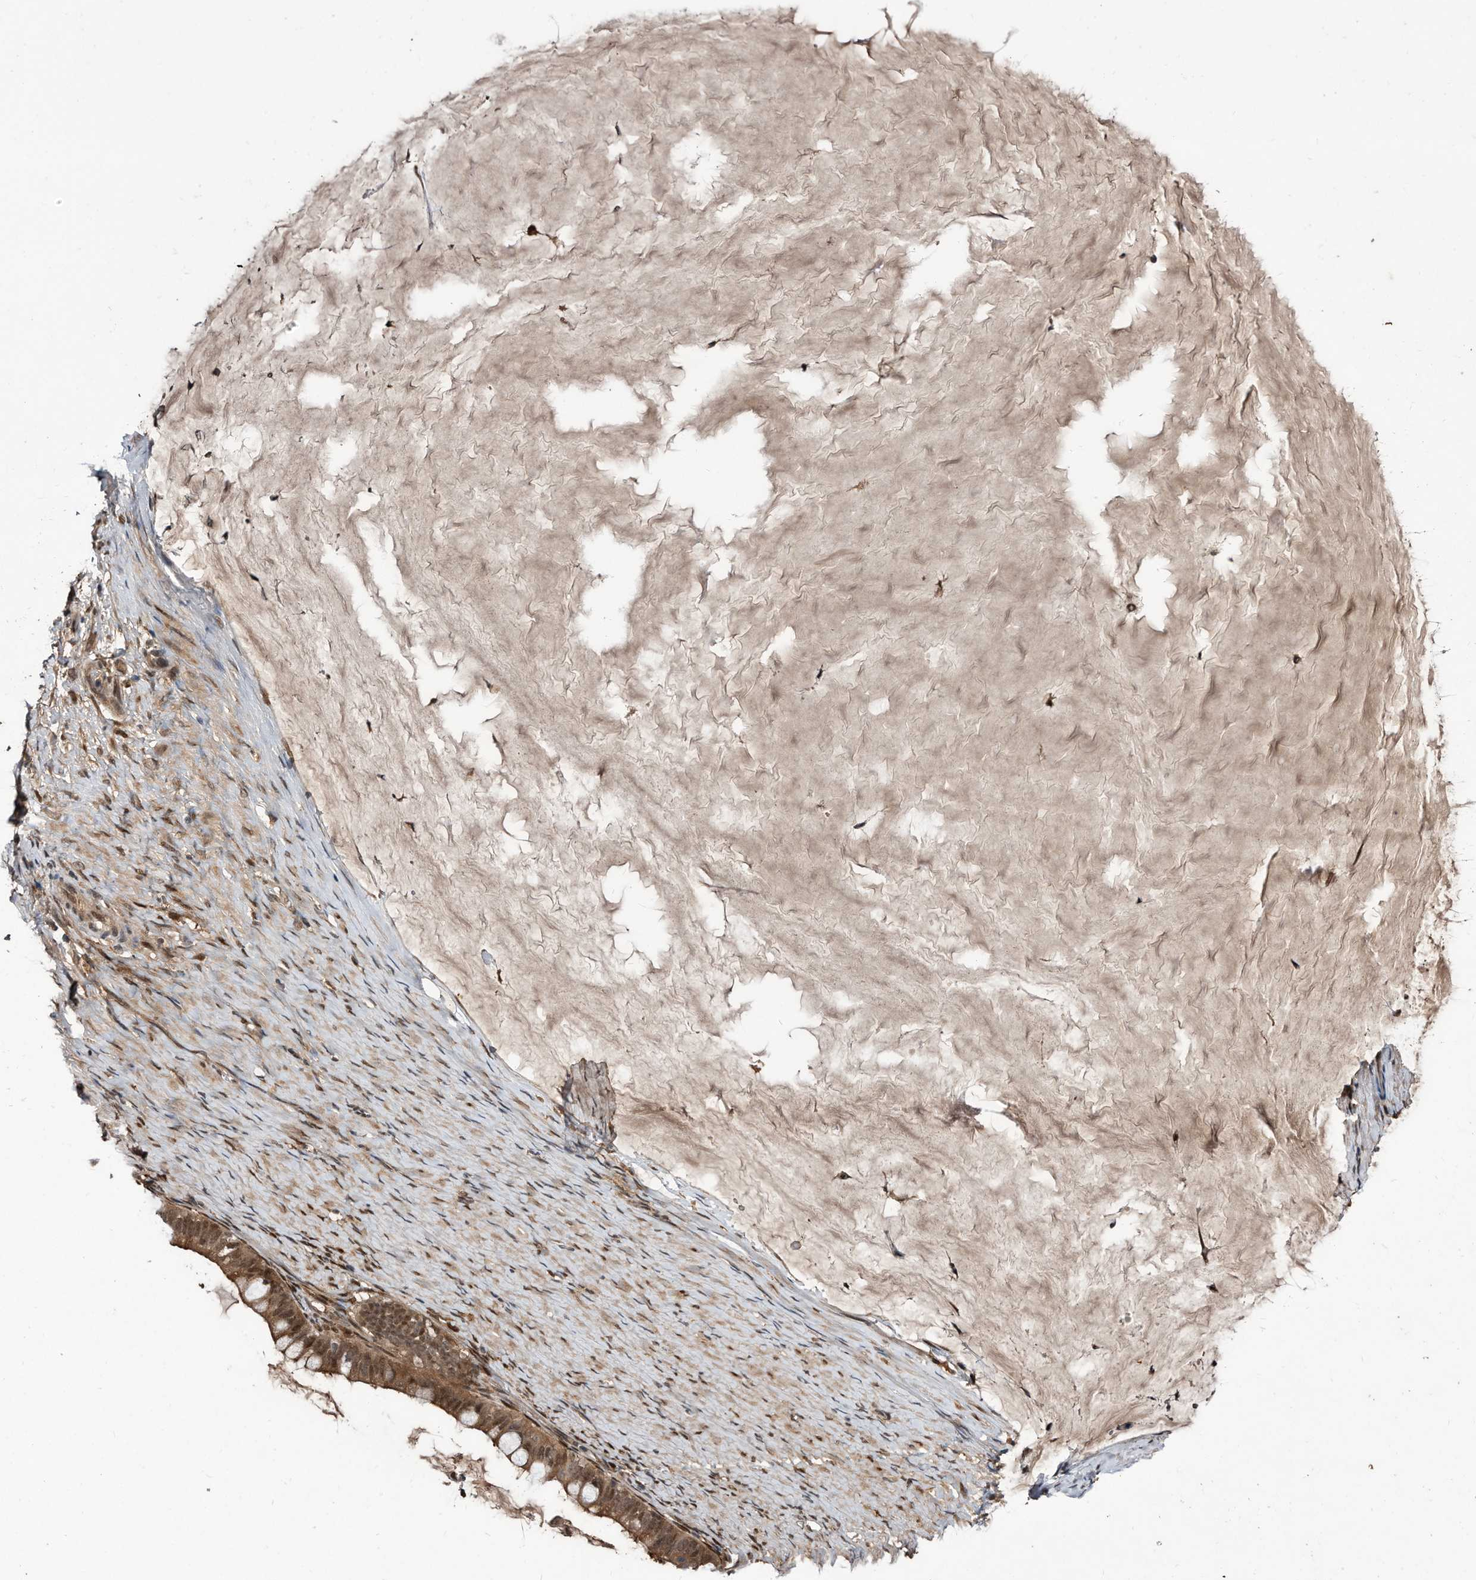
{"staining": {"intensity": "moderate", "quantity": ">75%", "location": "cytoplasmic/membranous,nuclear"}, "tissue": "ovarian cancer", "cell_type": "Tumor cells", "image_type": "cancer", "snomed": [{"axis": "morphology", "description": "Cystadenocarcinoma, mucinous, NOS"}, {"axis": "topography", "description": "Ovary"}], "caption": "Ovarian mucinous cystadenocarcinoma stained with a protein marker displays moderate staining in tumor cells.", "gene": "RAD23B", "patient": {"sex": "female", "age": 61}}